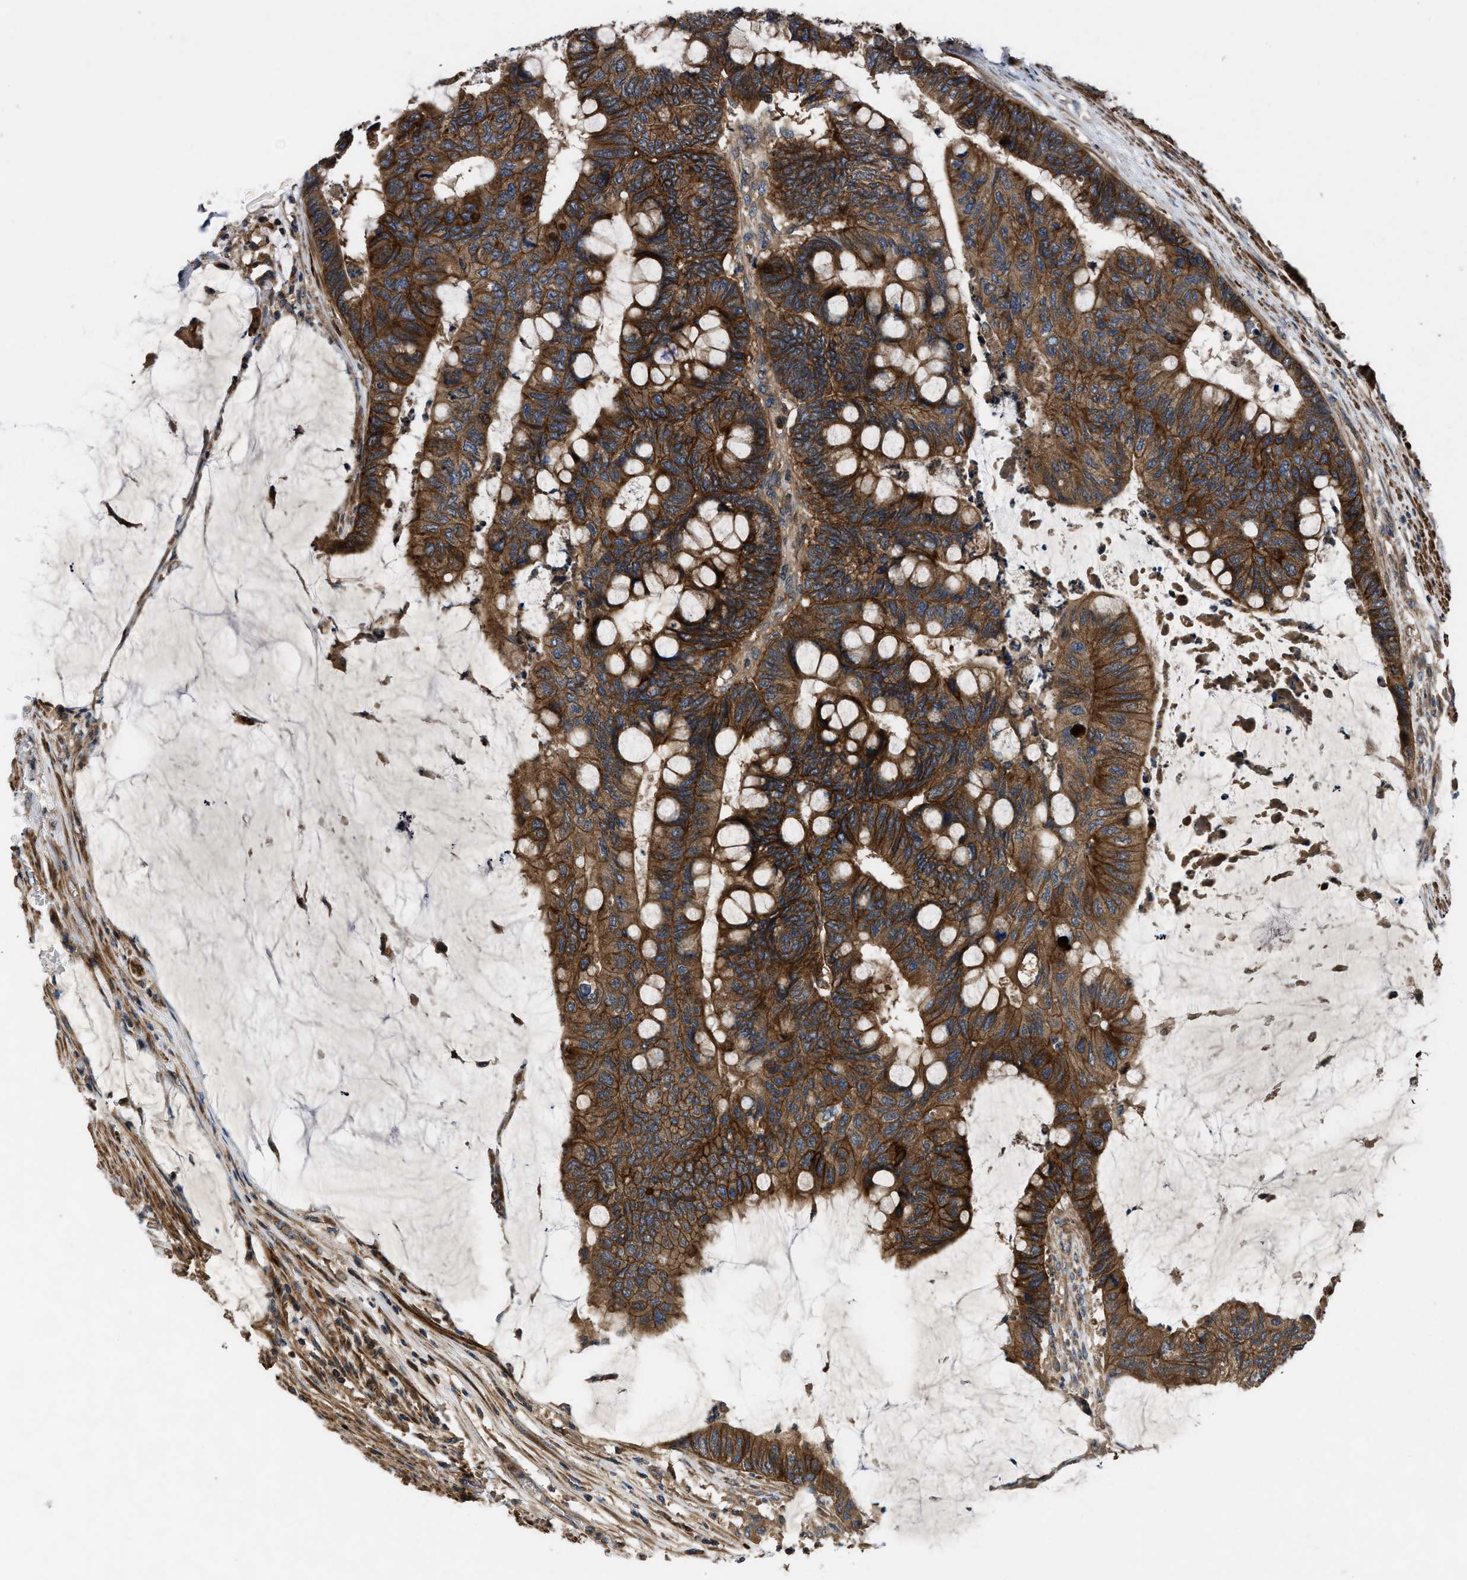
{"staining": {"intensity": "strong", "quantity": ">75%", "location": "cytoplasmic/membranous"}, "tissue": "colorectal cancer", "cell_type": "Tumor cells", "image_type": "cancer", "snomed": [{"axis": "morphology", "description": "Normal tissue, NOS"}, {"axis": "morphology", "description": "Adenocarcinoma, NOS"}, {"axis": "topography", "description": "Rectum"}], "caption": "This is a histology image of immunohistochemistry staining of adenocarcinoma (colorectal), which shows strong expression in the cytoplasmic/membranous of tumor cells.", "gene": "CNNM3", "patient": {"sex": "male", "age": 92}}